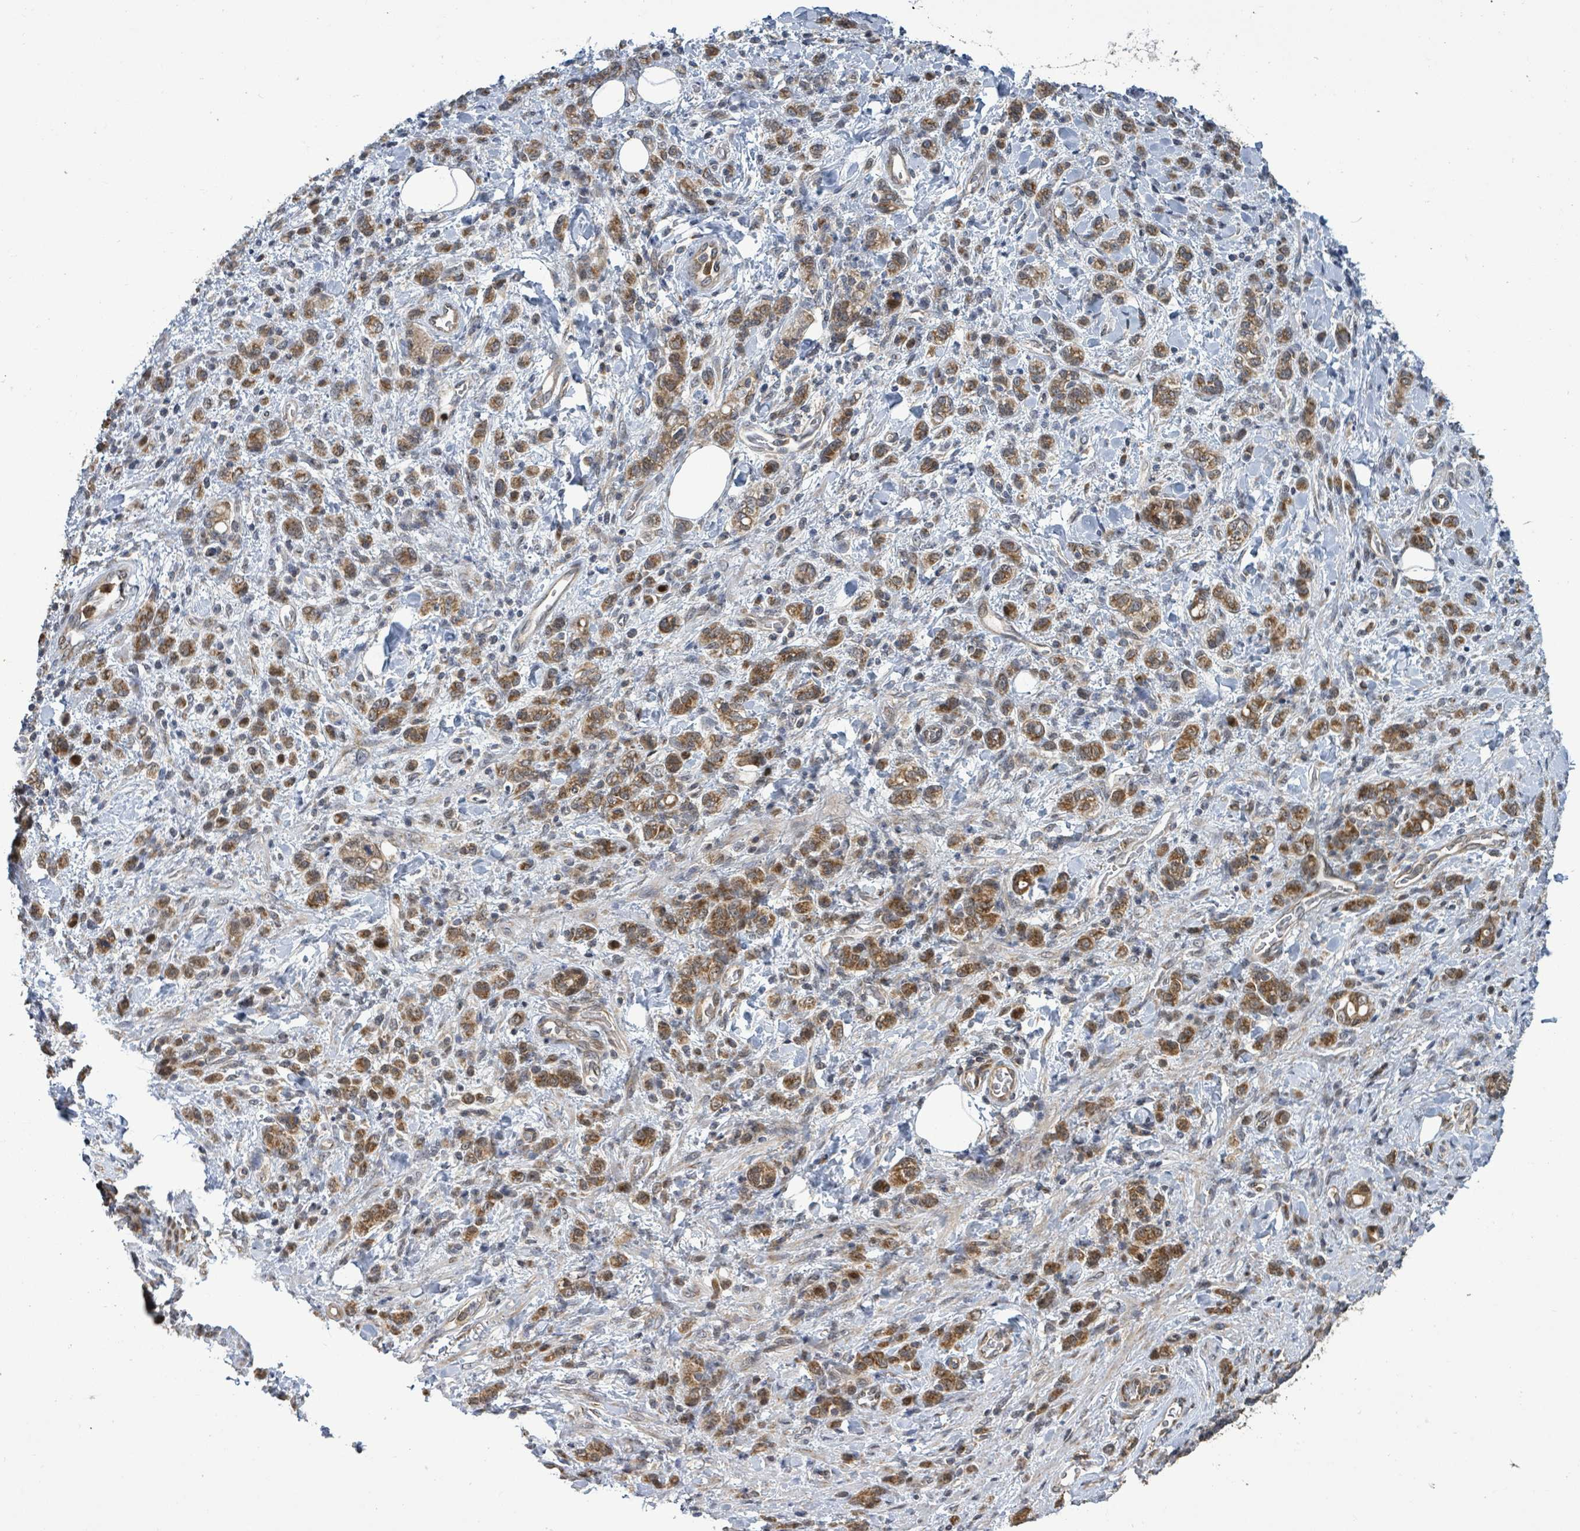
{"staining": {"intensity": "moderate", "quantity": ">75%", "location": "cytoplasmic/membranous"}, "tissue": "stomach cancer", "cell_type": "Tumor cells", "image_type": "cancer", "snomed": [{"axis": "morphology", "description": "Adenocarcinoma, NOS"}, {"axis": "topography", "description": "Stomach"}], "caption": "Moderate cytoplasmic/membranous staining for a protein is identified in approximately >75% of tumor cells of stomach adenocarcinoma using IHC.", "gene": "COQ6", "patient": {"sex": "male", "age": 77}}